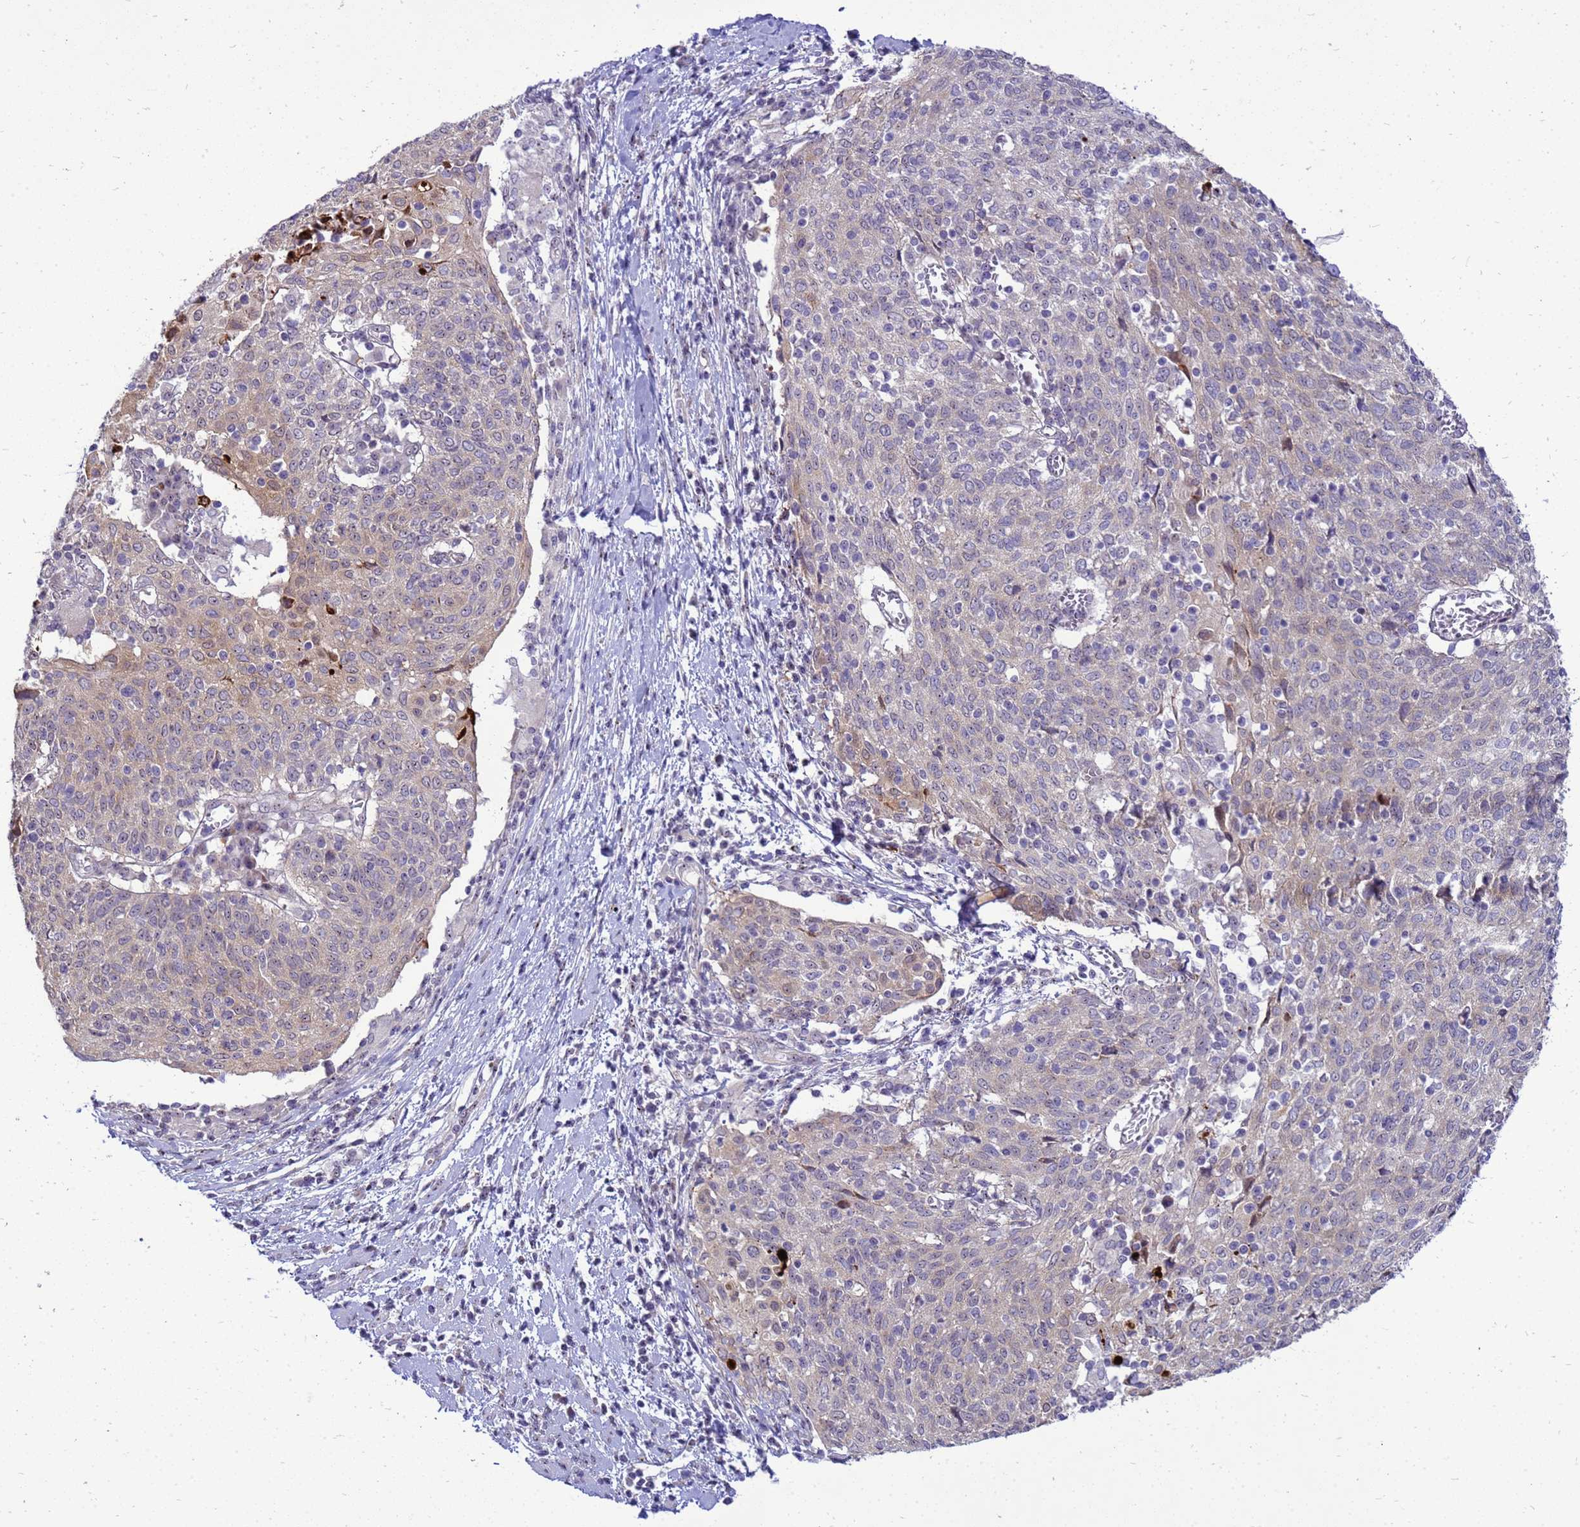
{"staining": {"intensity": "moderate", "quantity": "<25%", "location": "cytoplasmic/membranous"}, "tissue": "cervical cancer", "cell_type": "Tumor cells", "image_type": "cancer", "snomed": [{"axis": "morphology", "description": "Squamous cell carcinoma, NOS"}, {"axis": "topography", "description": "Cervix"}], "caption": "This is a histology image of immunohistochemistry (IHC) staining of cervical cancer (squamous cell carcinoma), which shows moderate staining in the cytoplasmic/membranous of tumor cells.", "gene": "RSPO1", "patient": {"sex": "female", "age": 52}}